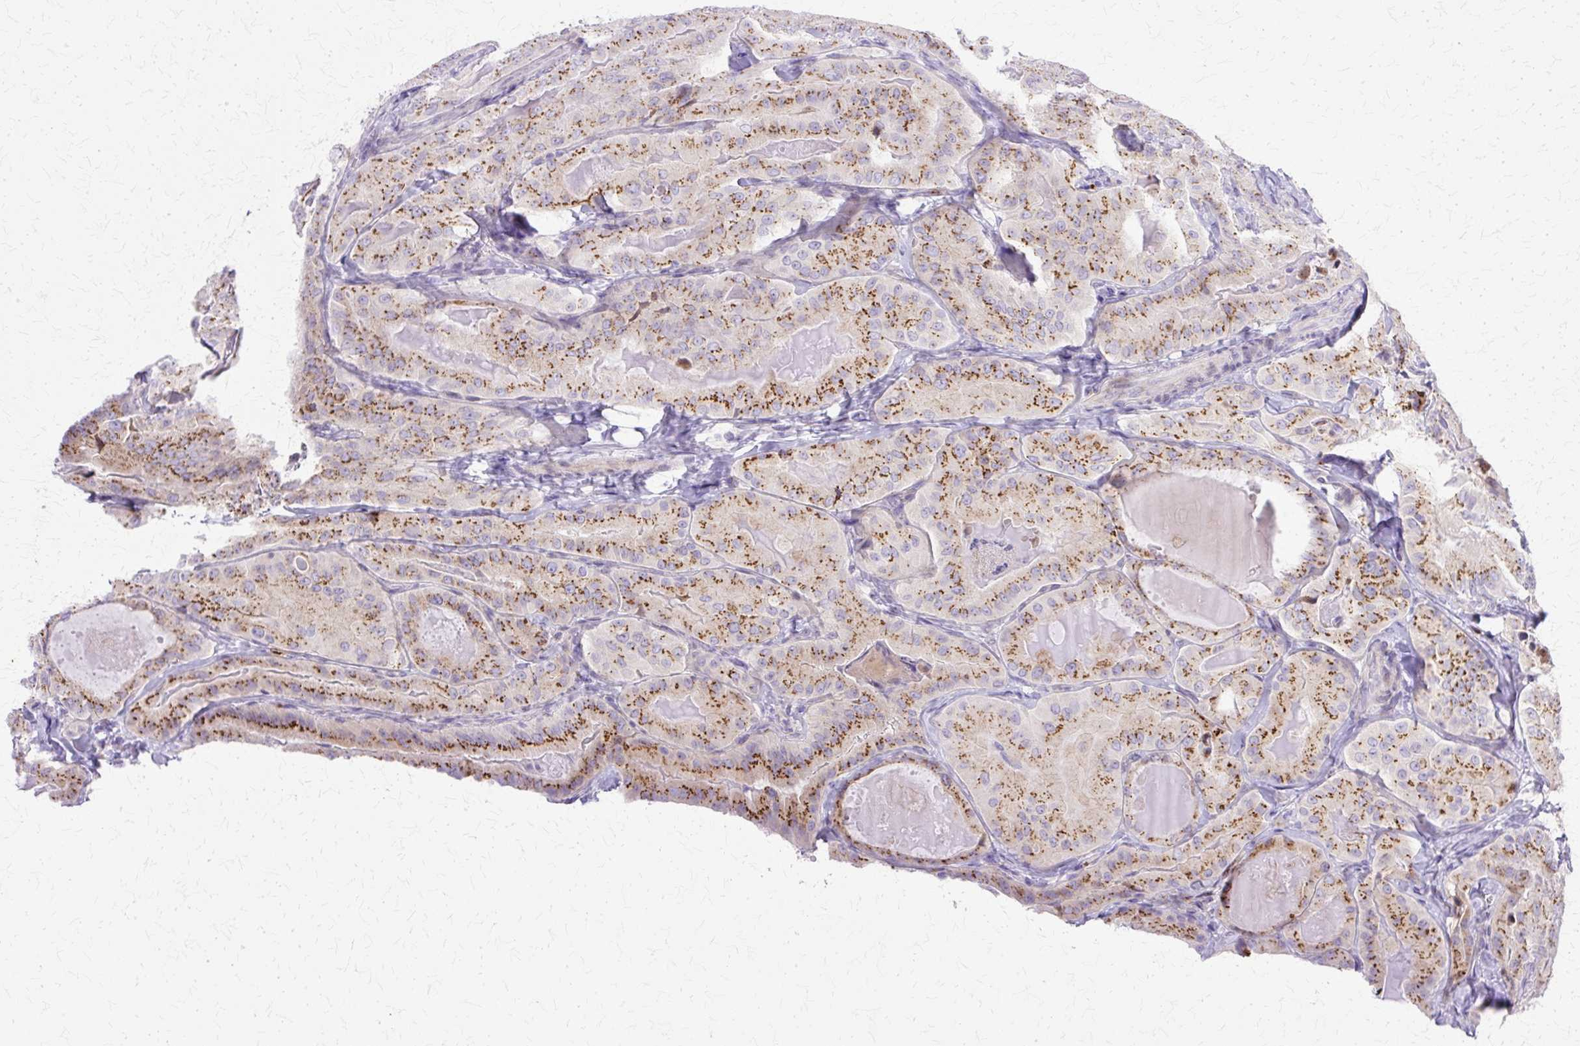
{"staining": {"intensity": "strong", "quantity": ">75%", "location": "cytoplasmic/membranous"}, "tissue": "thyroid cancer", "cell_type": "Tumor cells", "image_type": "cancer", "snomed": [{"axis": "morphology", "description": "Papillary adenocarcinoma, NOS"}, {"axis": "topography", "description": "Thyroid gland"}], "caption": "Strong cytoplasmic/membranous protein expression is seen in about >75% of tumor cells in thyroid cancer.", "gene": "TBC1D3G", "patient": {"sex": "female", "age": 68}}